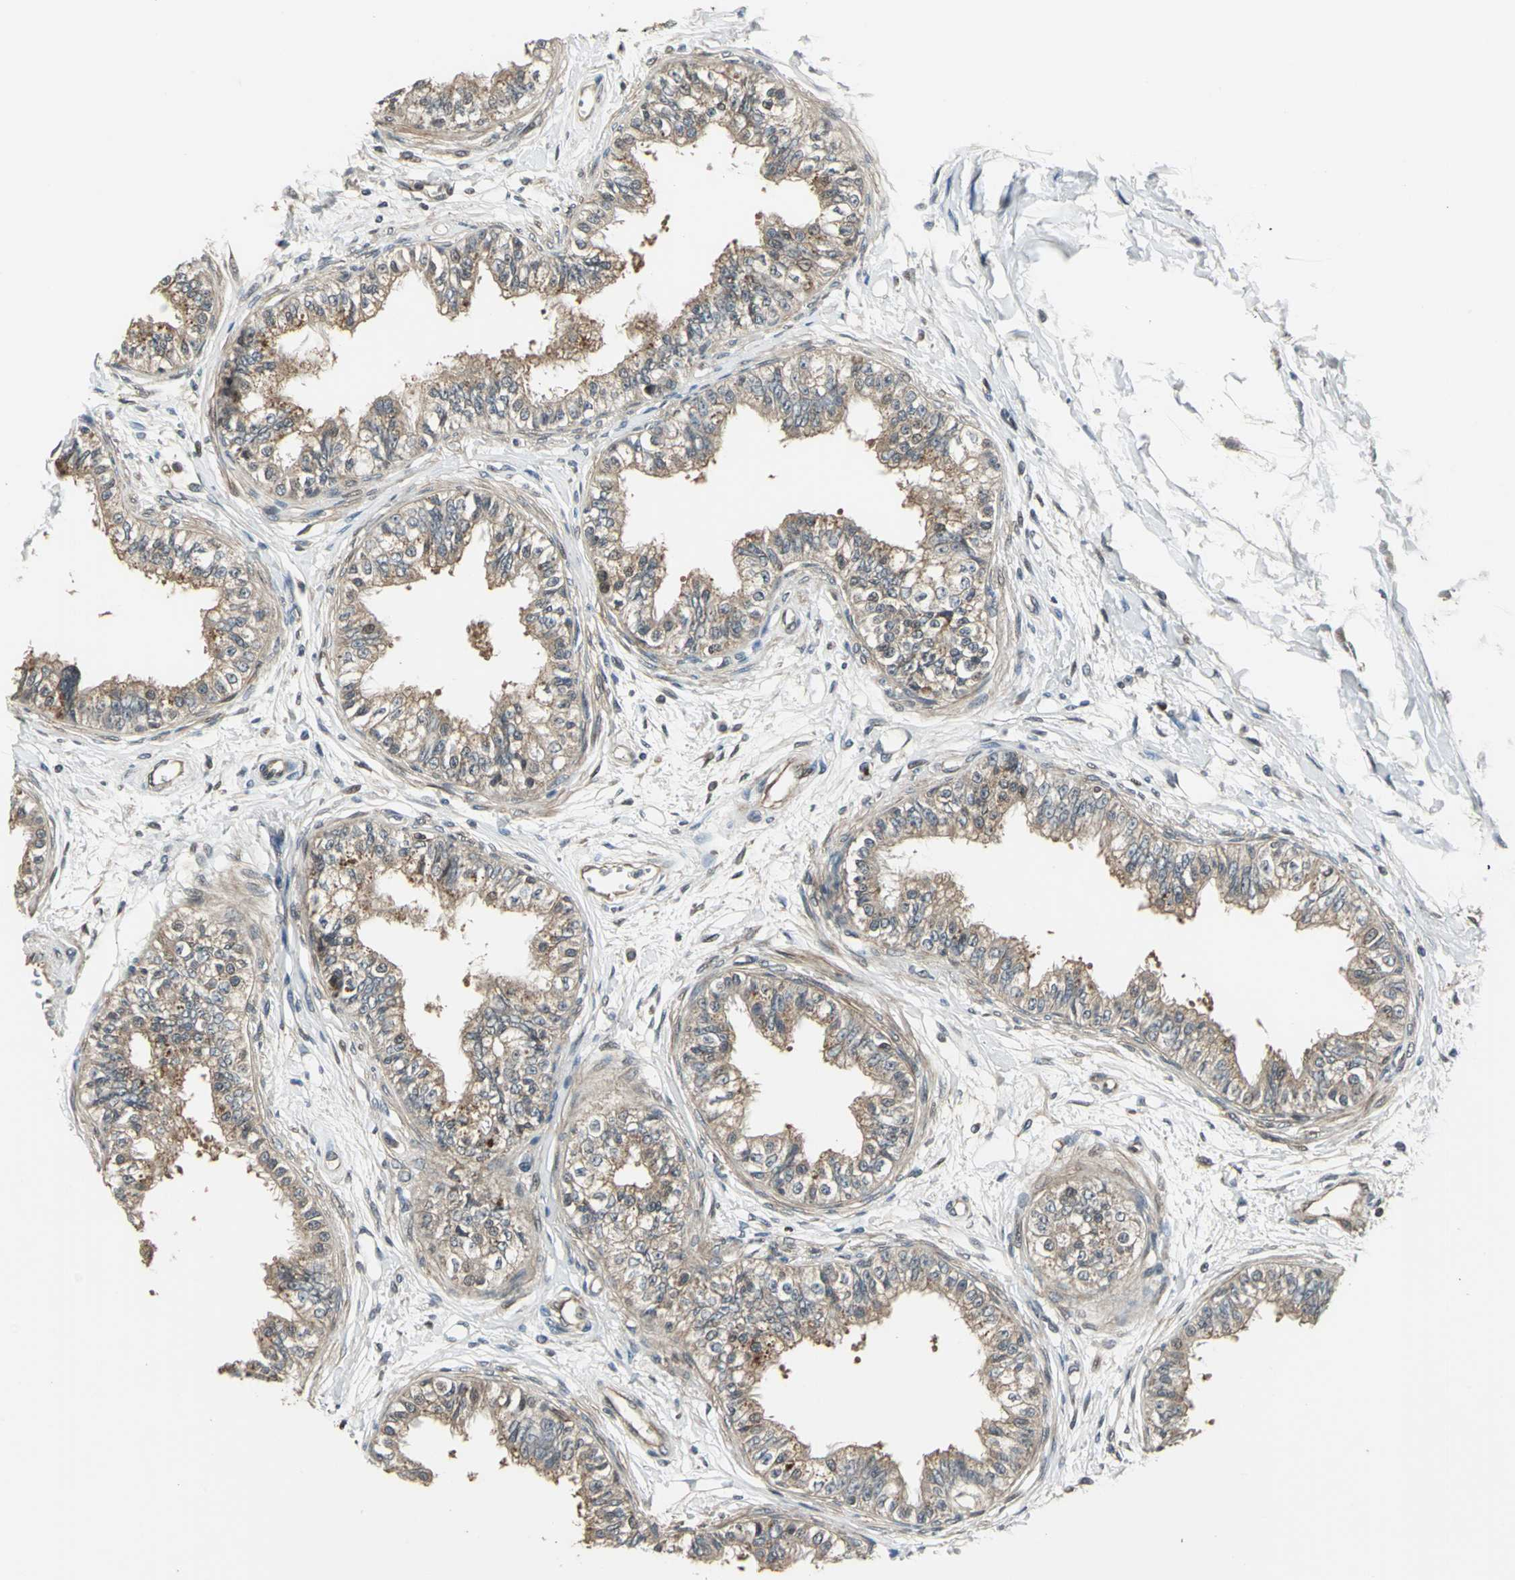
{"staining": {"intensity": "moderate", "quantity": ">75%", "location": "cytoplasmic/membranous"}, "tissue": "epididymis", "cell_type": "Glandular cells", "image_type": "normal", "snomed": [{"axis": "morphology", "description": "Normal tissue, NOS"}, {"axis": "morphology", "description": "Adenocarcinoma, metastatic, NOS"}, {"axis": "topography", "description": "Testis"}, {"axis": "topography", "description": "Epididymis"}], "caption": "A high-resolution micrograph shows immunohistochemistry staining of normal epididymis, which demonstrates moderate cytoplasmic/membranous positivity in about >75% of glandular cells.", "gene": "PFDN1", "patient": {"sex": "male", "age": 26}}